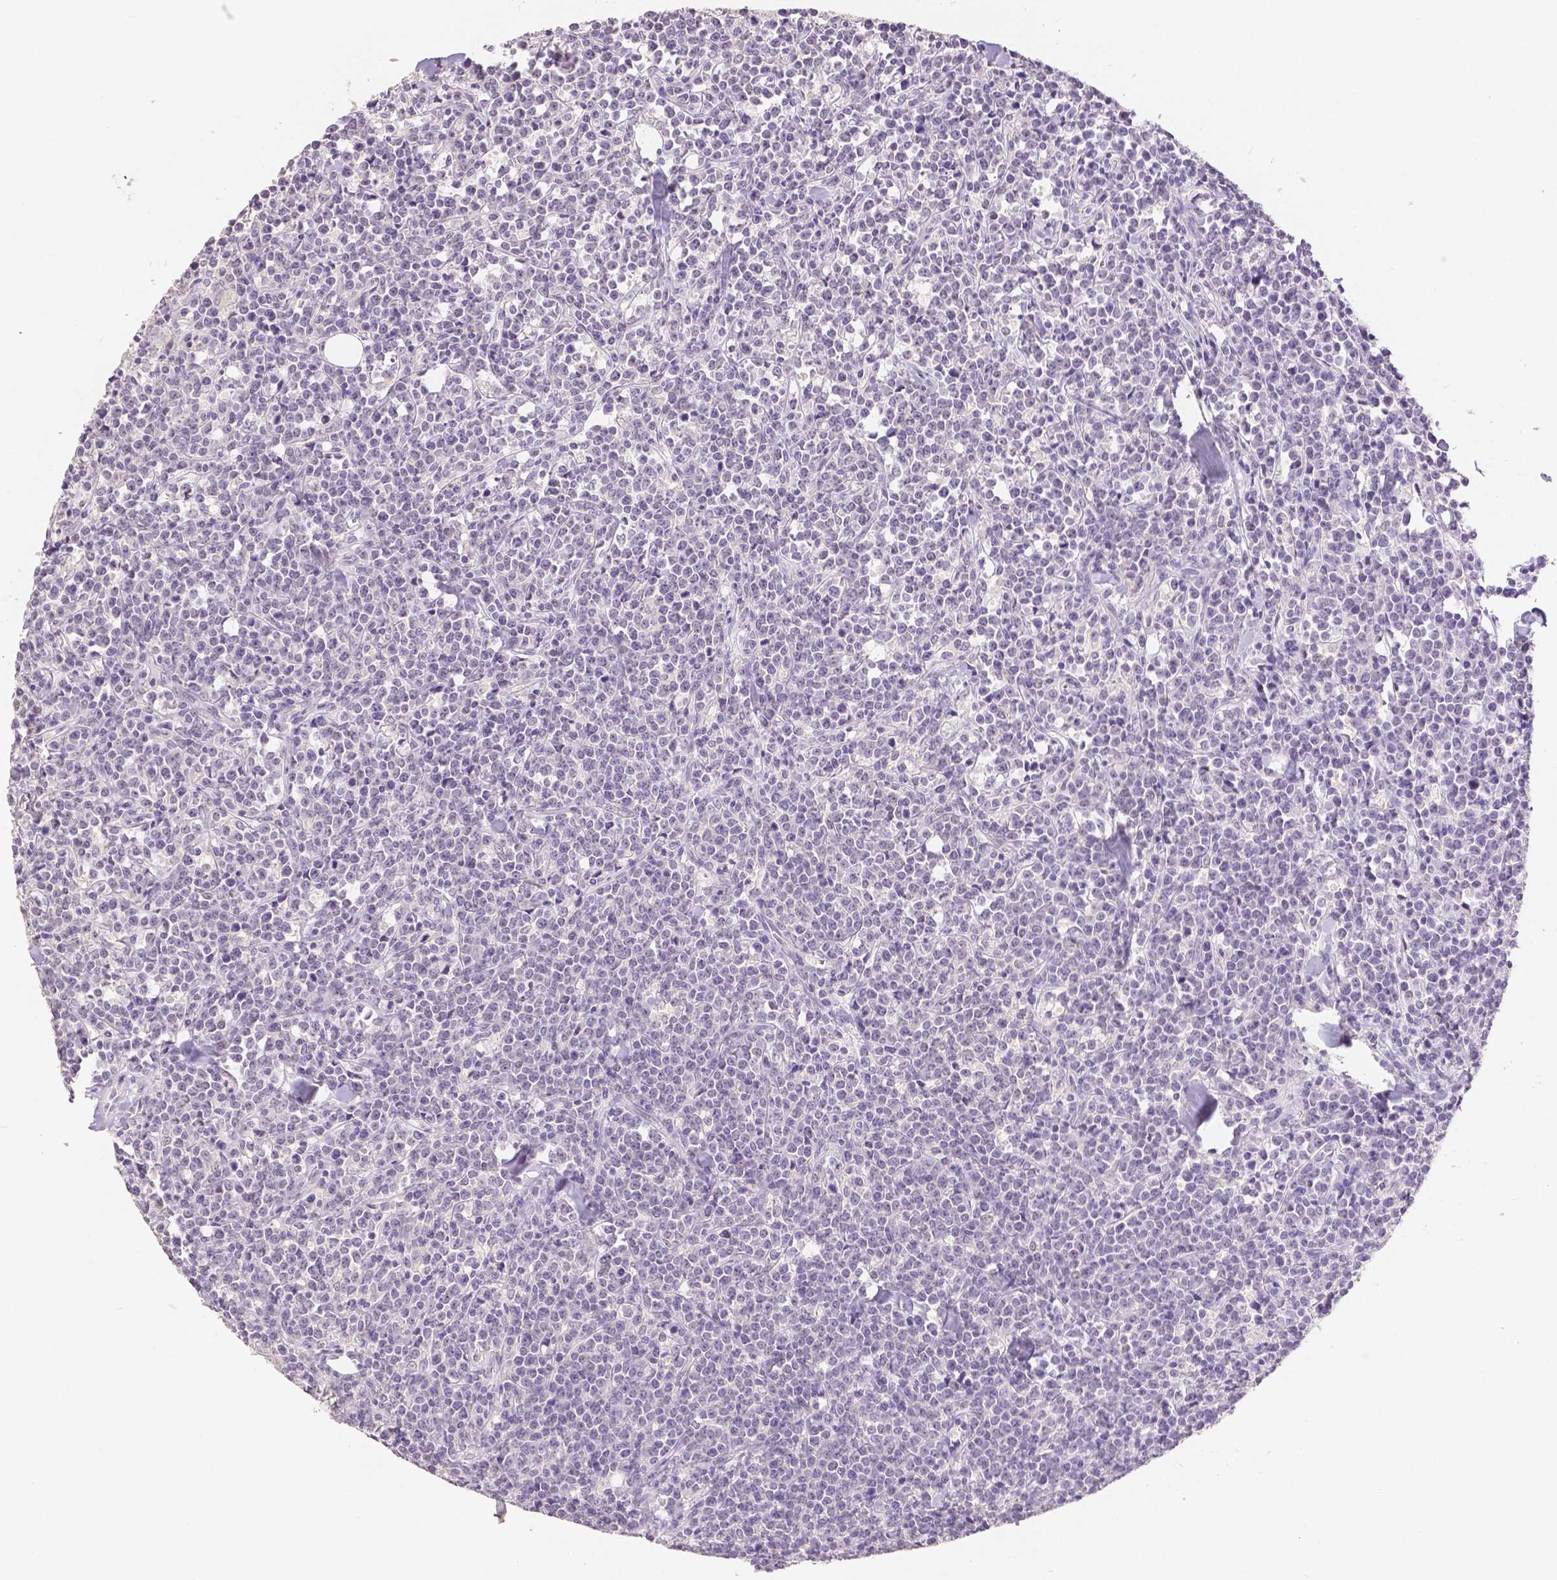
{"staining": {"intensity": "negative", "quantity": "none", "location": "none"}, "tissue": "lymphoma", "cell_type": "Tumor cells", "image_type": "cancer", "snomed": [{"axis": "morphology", "description": "Malignant lymphoma, non-Hodgkin's type, High grade"}, {"axis": "topography", "description": "Small intestine"}], "caption": "Tumor cells show no significant positivity in lymphoma.", "gene": "OCLN", "patient": {"sex": "female", "age": 56}}